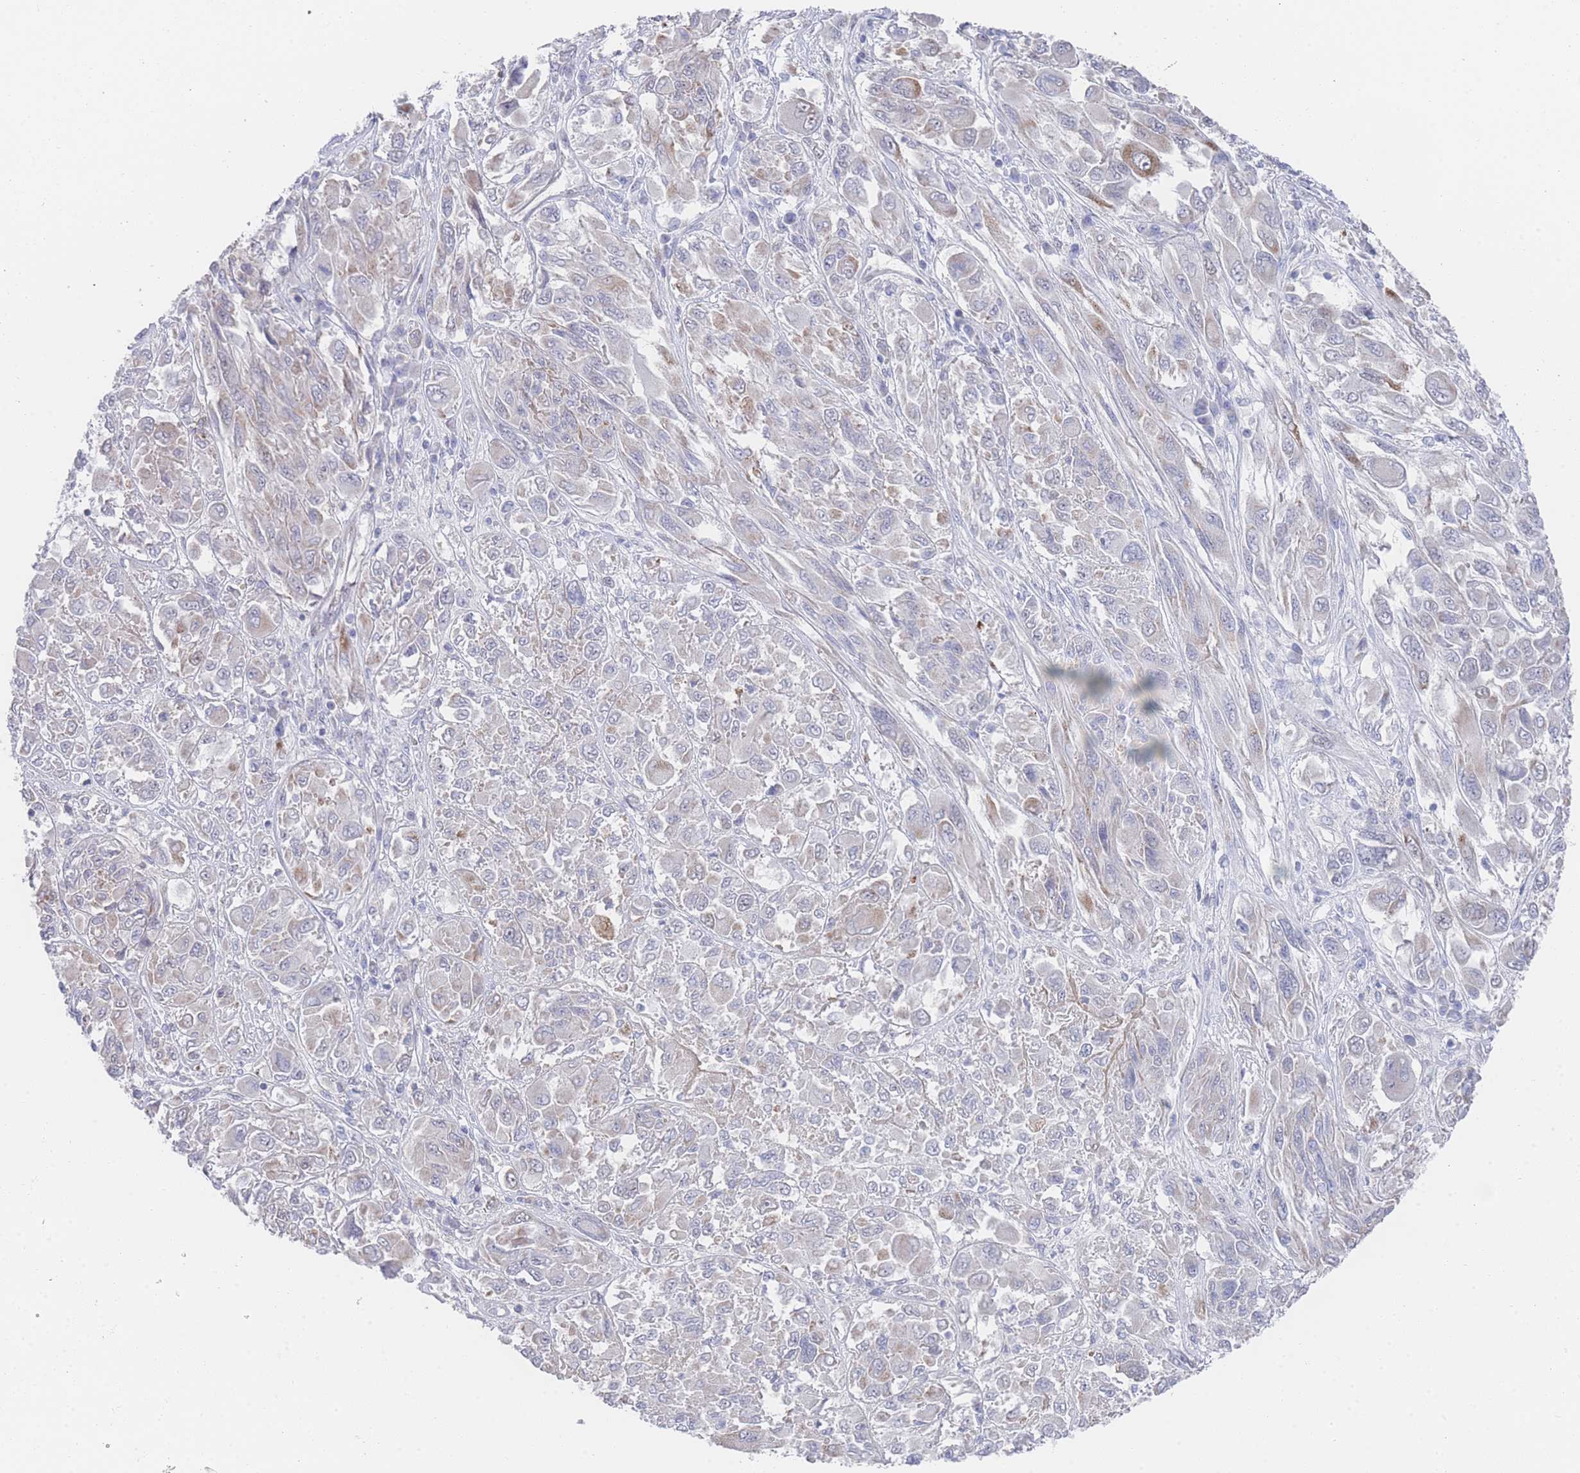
{"staining": {"intensity": "weak", "quantity": "<25%", "location": "cytoplasmic/membranous"}, "tissue": "melanoma", "cell_type": "Tumor cells", "image_type": "cancer", "snomed": [{"axis": "morphology", "description": "Malignant melanoma, NOS"}, {"axis": "topography", "description": "Skin"}], "caption": "High power microscopy photomicrograph of an IHC histopathology image of melanoma, revealing no significant expression in tumor cells.", "gene": "ZNF142", "patient": {"sex": "female", "age": 91}}